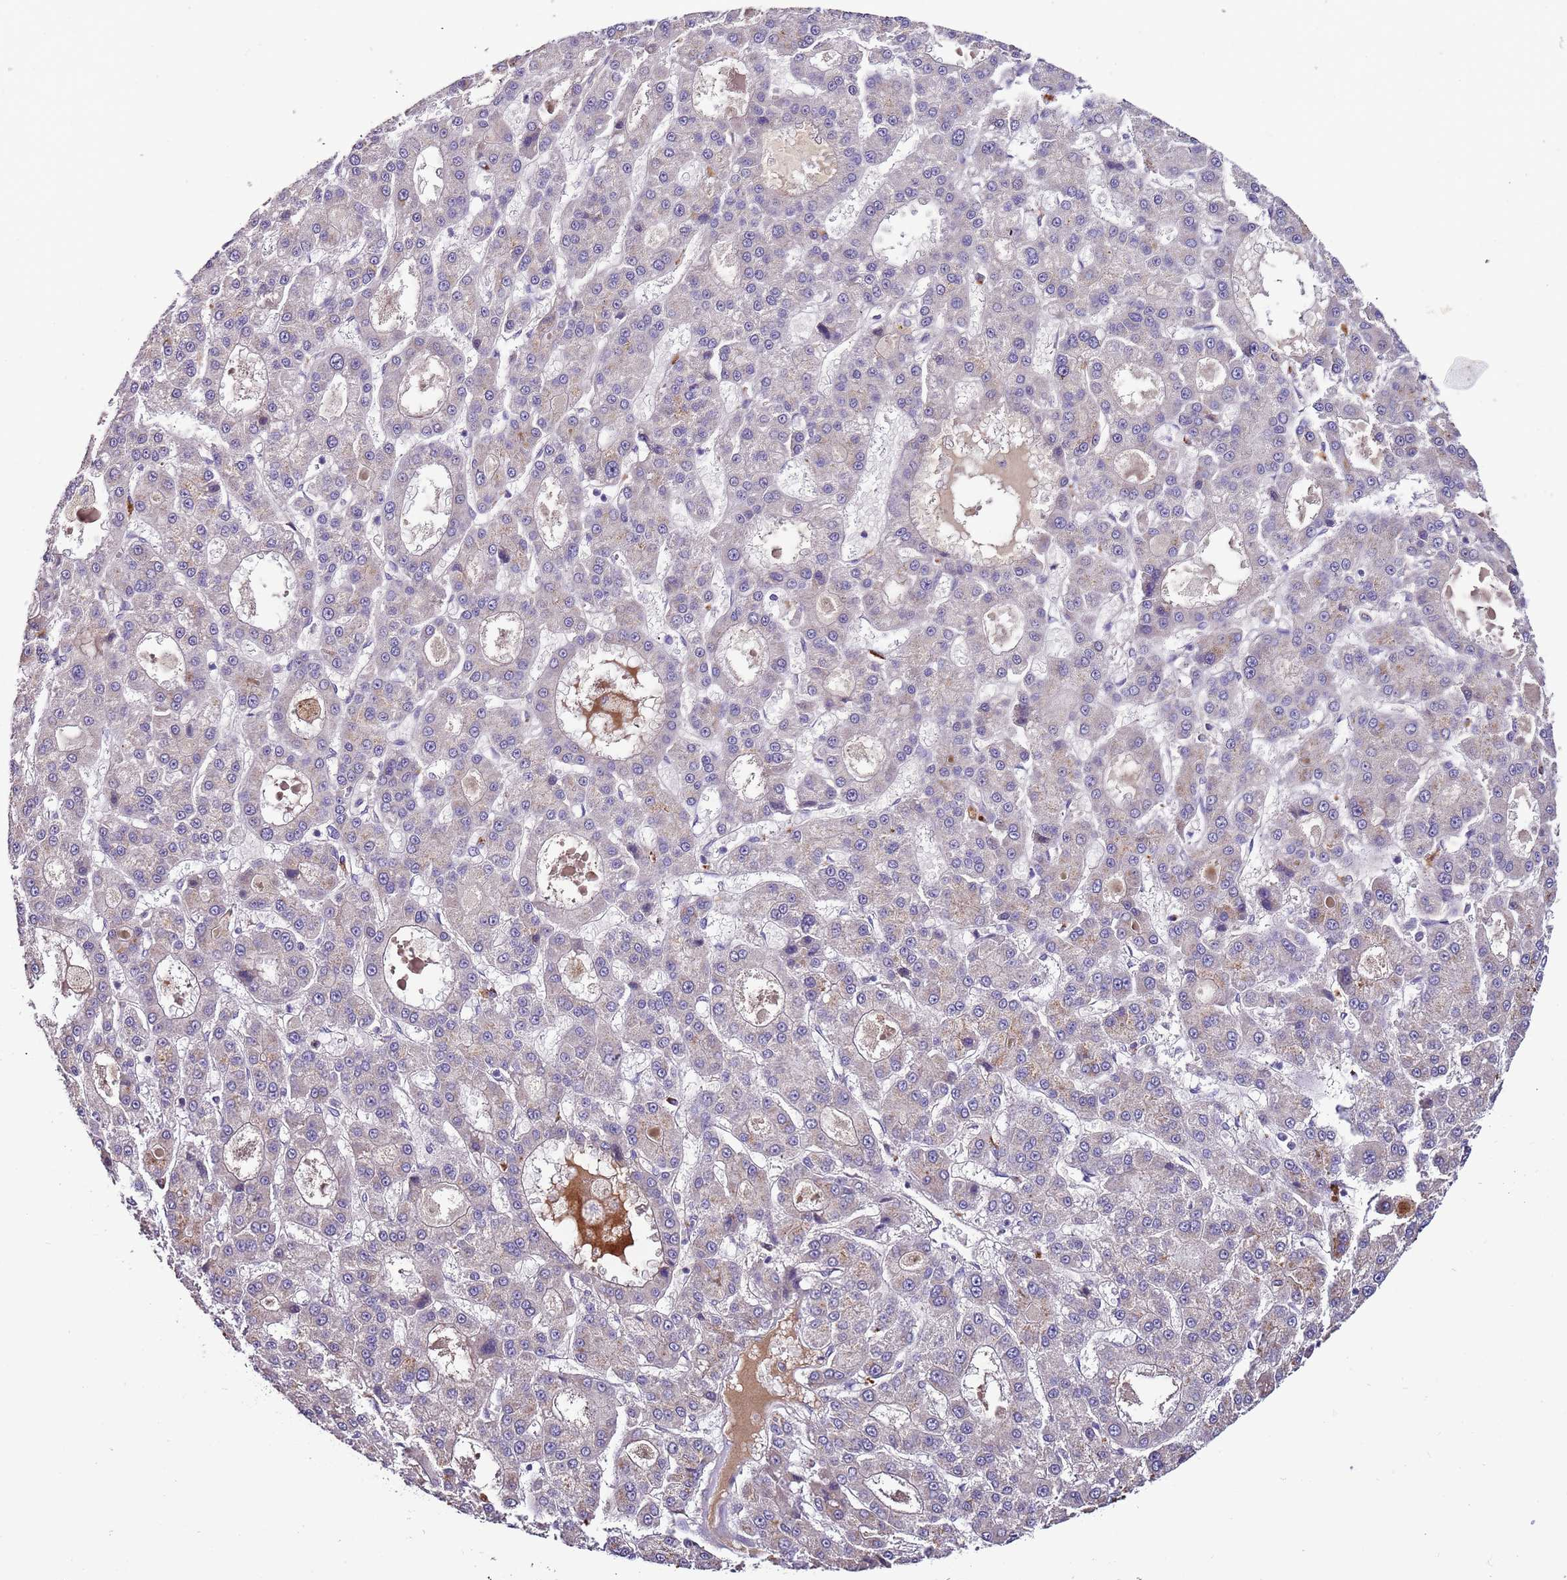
{"staining": {"intensity": "weak", "quantity": "<25%", "location": "cytoplasmic/membranous"}, "tissue": "liver cancer", "cell_type": "Tumor cells", "image_type": "cancer", "snomed": [{"axis": "morphology", "description": "Carcinoma, Hepatocellular, NOS"}, {"axis": "topography", "description": "Liver"}], "caption": "This is an immunohistochemistry micrograph of liver cancer. There is no positivity in tumor cells.", "gene": "FAM20A", "patient": {"sex": "male", "age": 70}}